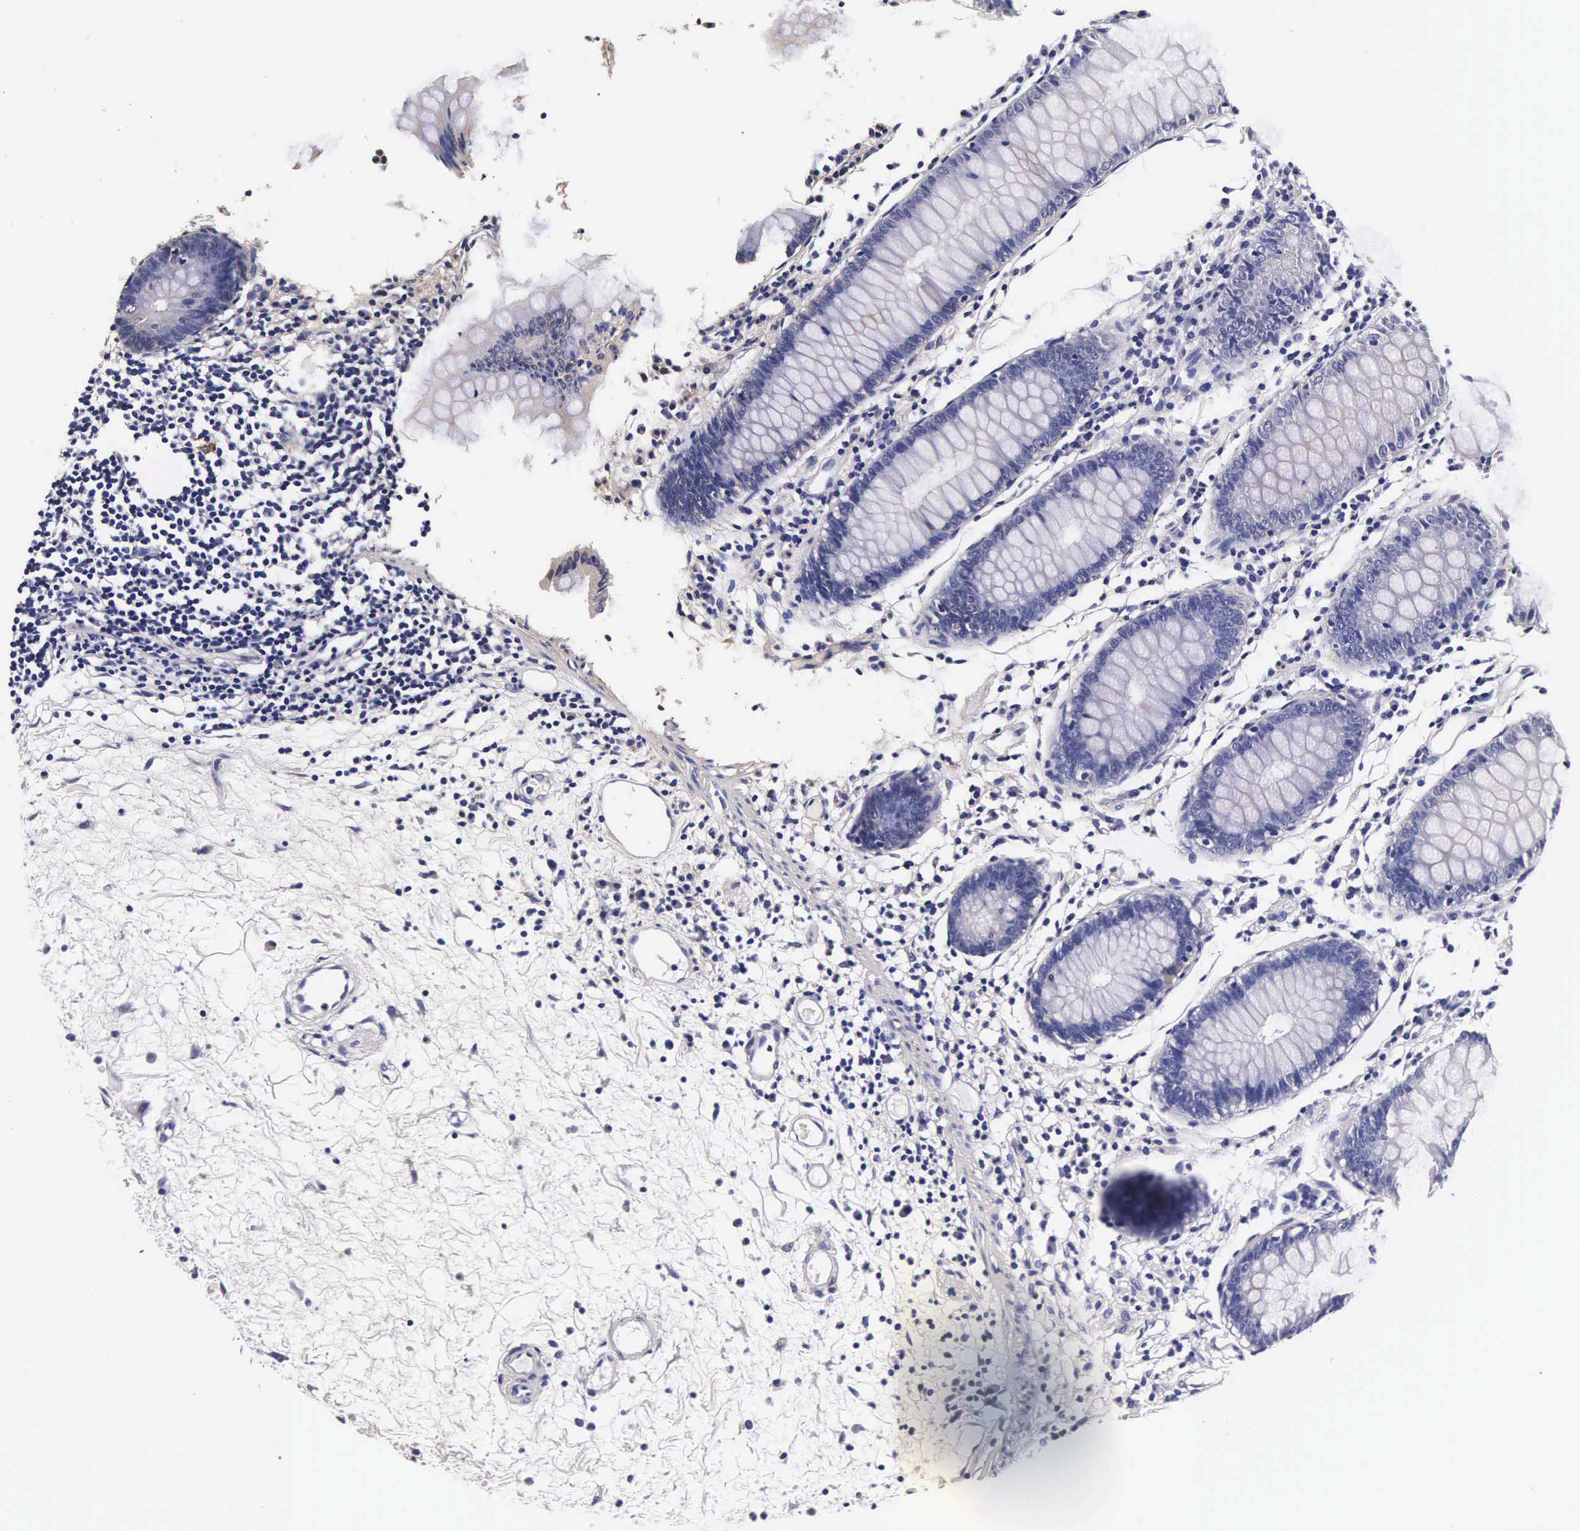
{"staining": {"intensity": "negative", "quantity": "none", "location": "none"}, "tissue": "colon", "cell_type": "Endothelial cells", "image_type": "normal", "snomed": [{"axis": "morphology", "description": "Normal tissue, NOS"}, {"axis": "topography", "description": "Colon"}], "caption": "Immunohistochemistry image of unremarkable colon: colon stained with DAB shows no significant protein staining in endothelial cells. The staining is performed using DAB (3,3'-diaminobenzidine) brown chromogen with nuclei counter-stained in using hematoxylin.", "gene": "TECPR2", "patient": {"sex": "female", "age": 55}}